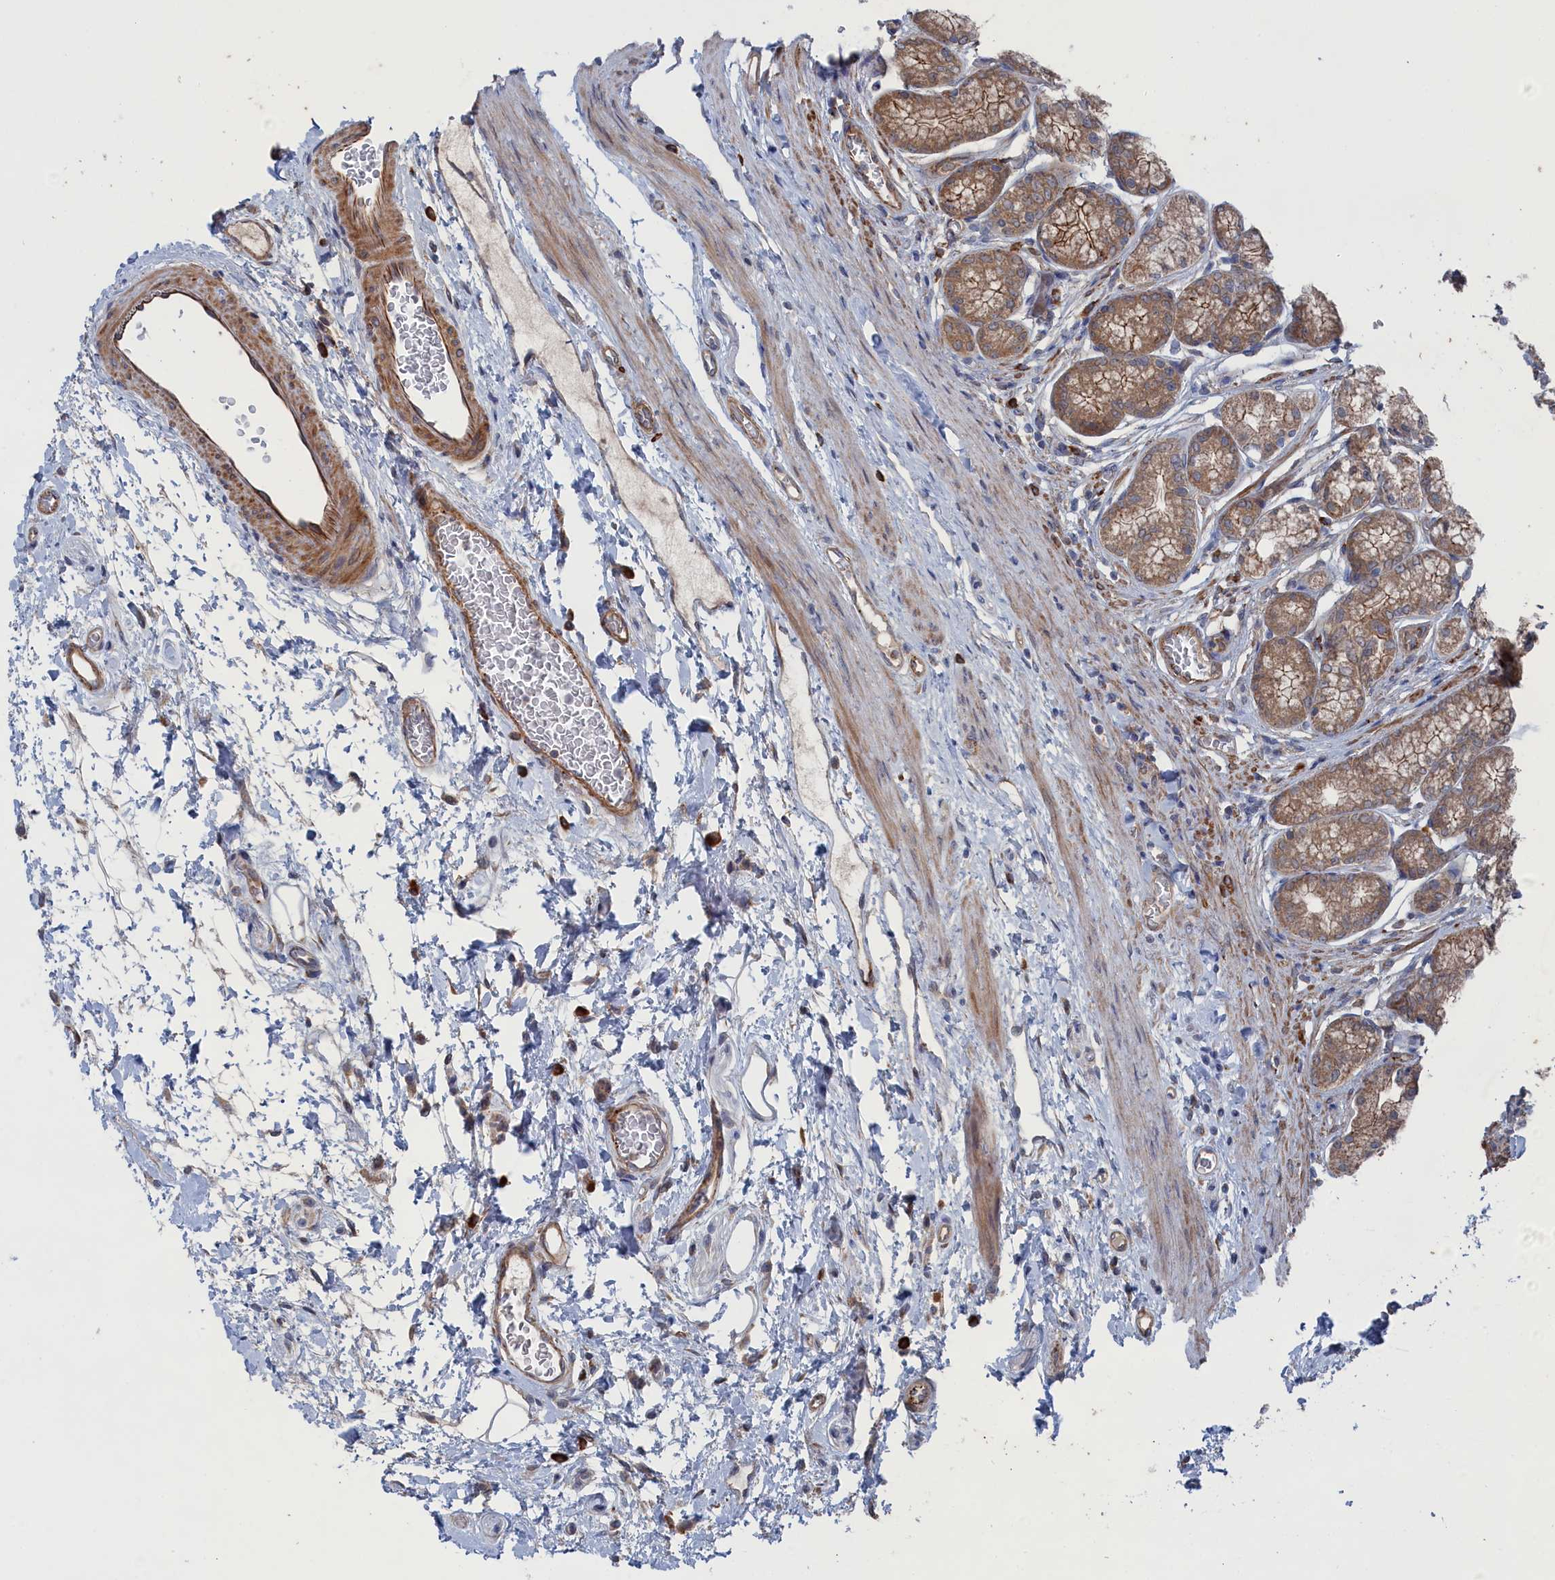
{"staining": {"intensity": "moderate", "quantity": ">75%", "location": "cytoplasmic/membranous"}, "tissue": "stomach", "cell_type": "Glandular cells", "image_type": "normal", "snomed": [{"axis": "morphology", "description": "Normal tissue, NOS"}, {"axis": "morphology", "description": "Adenocarcinoma, NOS"}, {"axis": "morphology", "description": "Adenocarcinoma, High grade"}, {"axis": "topography", "description": "Stomach, upper"}, {"axis": "topography", "description": "Stomach"}], "caption": "Brown immunohistochemical staining in normal stomach displays moderate cytoplasmic/membranous expression in about >75% of glandular cells. The protein is stained brown, and the nuclei are stained in blue (DAB IHC with brightfield microscopy, high magnification).", "gene": "FILIP1L", "patient": {"sex": "female", "age": 65}}